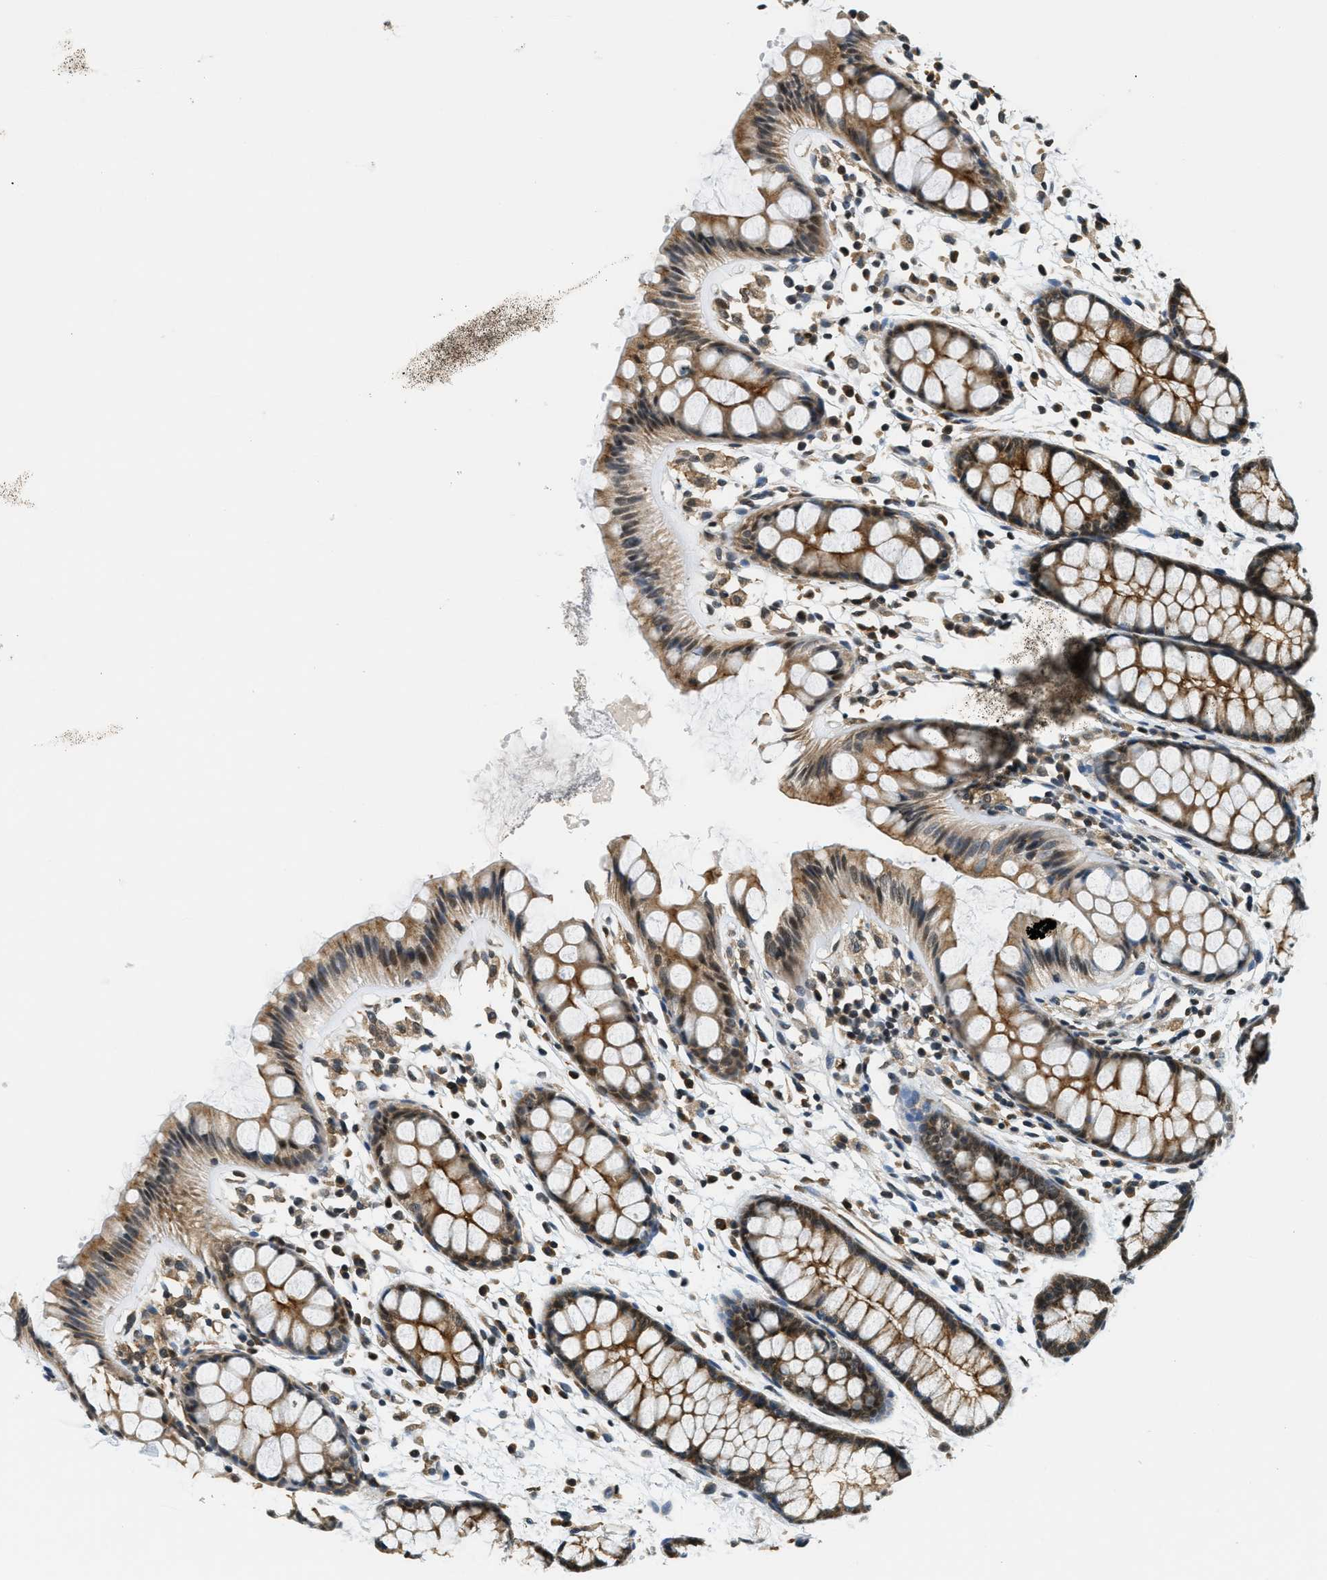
{"staining": {"intensity": "strong", "quantity": ">75%", "location": "cytoplasmic/membranous"}, "tissue": "rectum", "cell_type": "Glandular cells", "image_type": "normal", "snomed": [{"axis": "morphology", "description": "Normal tissue, NOS"}, {"axis": "topography", "description": "Rectum"}], "caption": "A histopathology image of human rectum stained for a protein displays strong cytoplasmic/membranous brown staining in glandular cells. Ihc stains the protein in brown and the nuclei are stained blue.", "gene": "RAB11FIP1", "patient": {"sex": "female", "age": 66}}